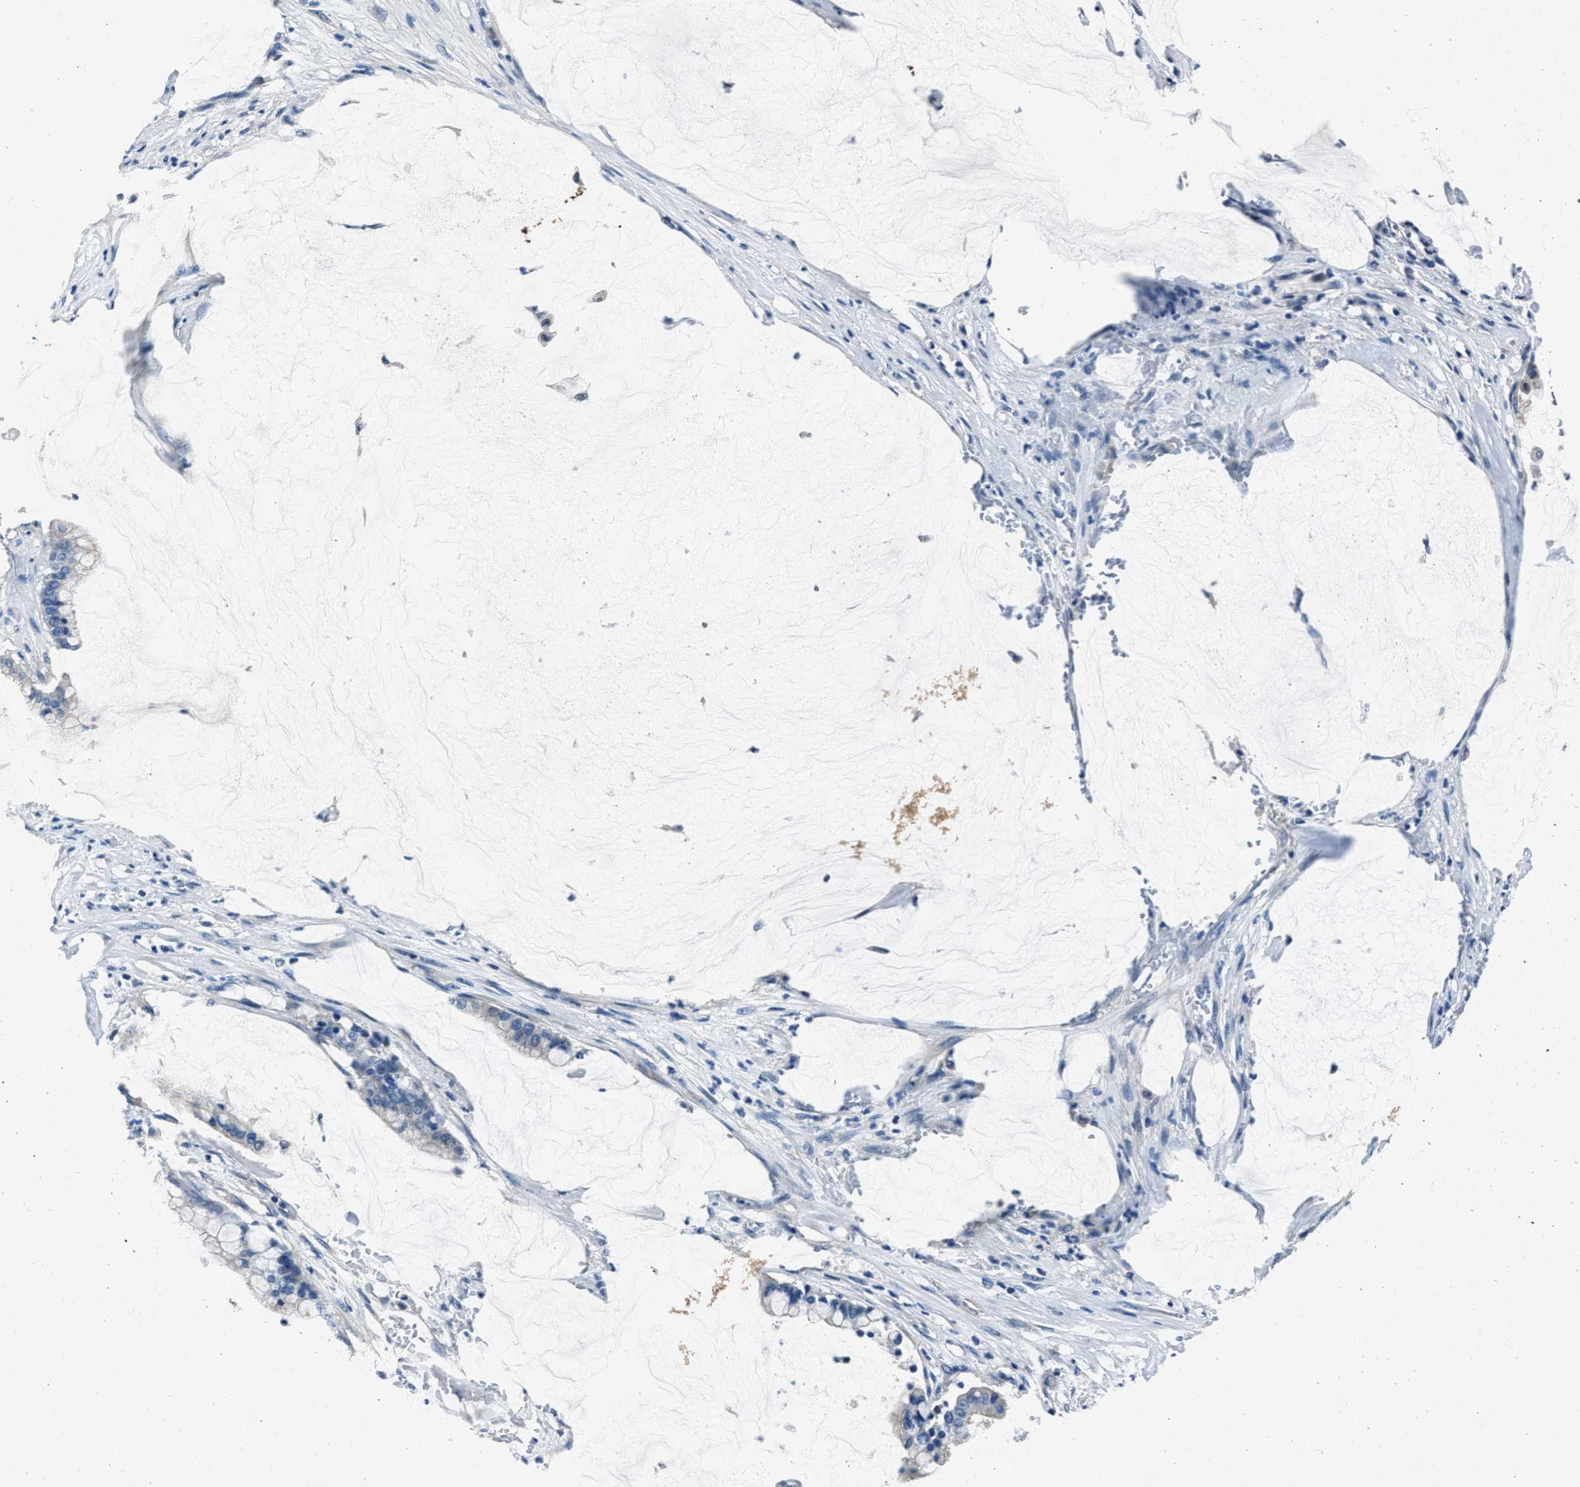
{"staining": {"intensity": "negative", "quantity": "none", "location": "none"}, "tissue": "pancreatic cancer", "cell_type": "Tumor cells", "image_type": "cancer", "snomed": [{"axis": "morphology", "description": "Adenocarcinoma, NOS"}, {"axis": "topography", "description": "Pancreas"}], "caption": "DAB (3,3'-diaminobenzidine) immunohistochemical staining of pancreatic cancer (adenocarcinoma) displays no significant positivity in tumor cells.", "gene": "NACAD", "patient": {"sex": "male", "age": 41}}